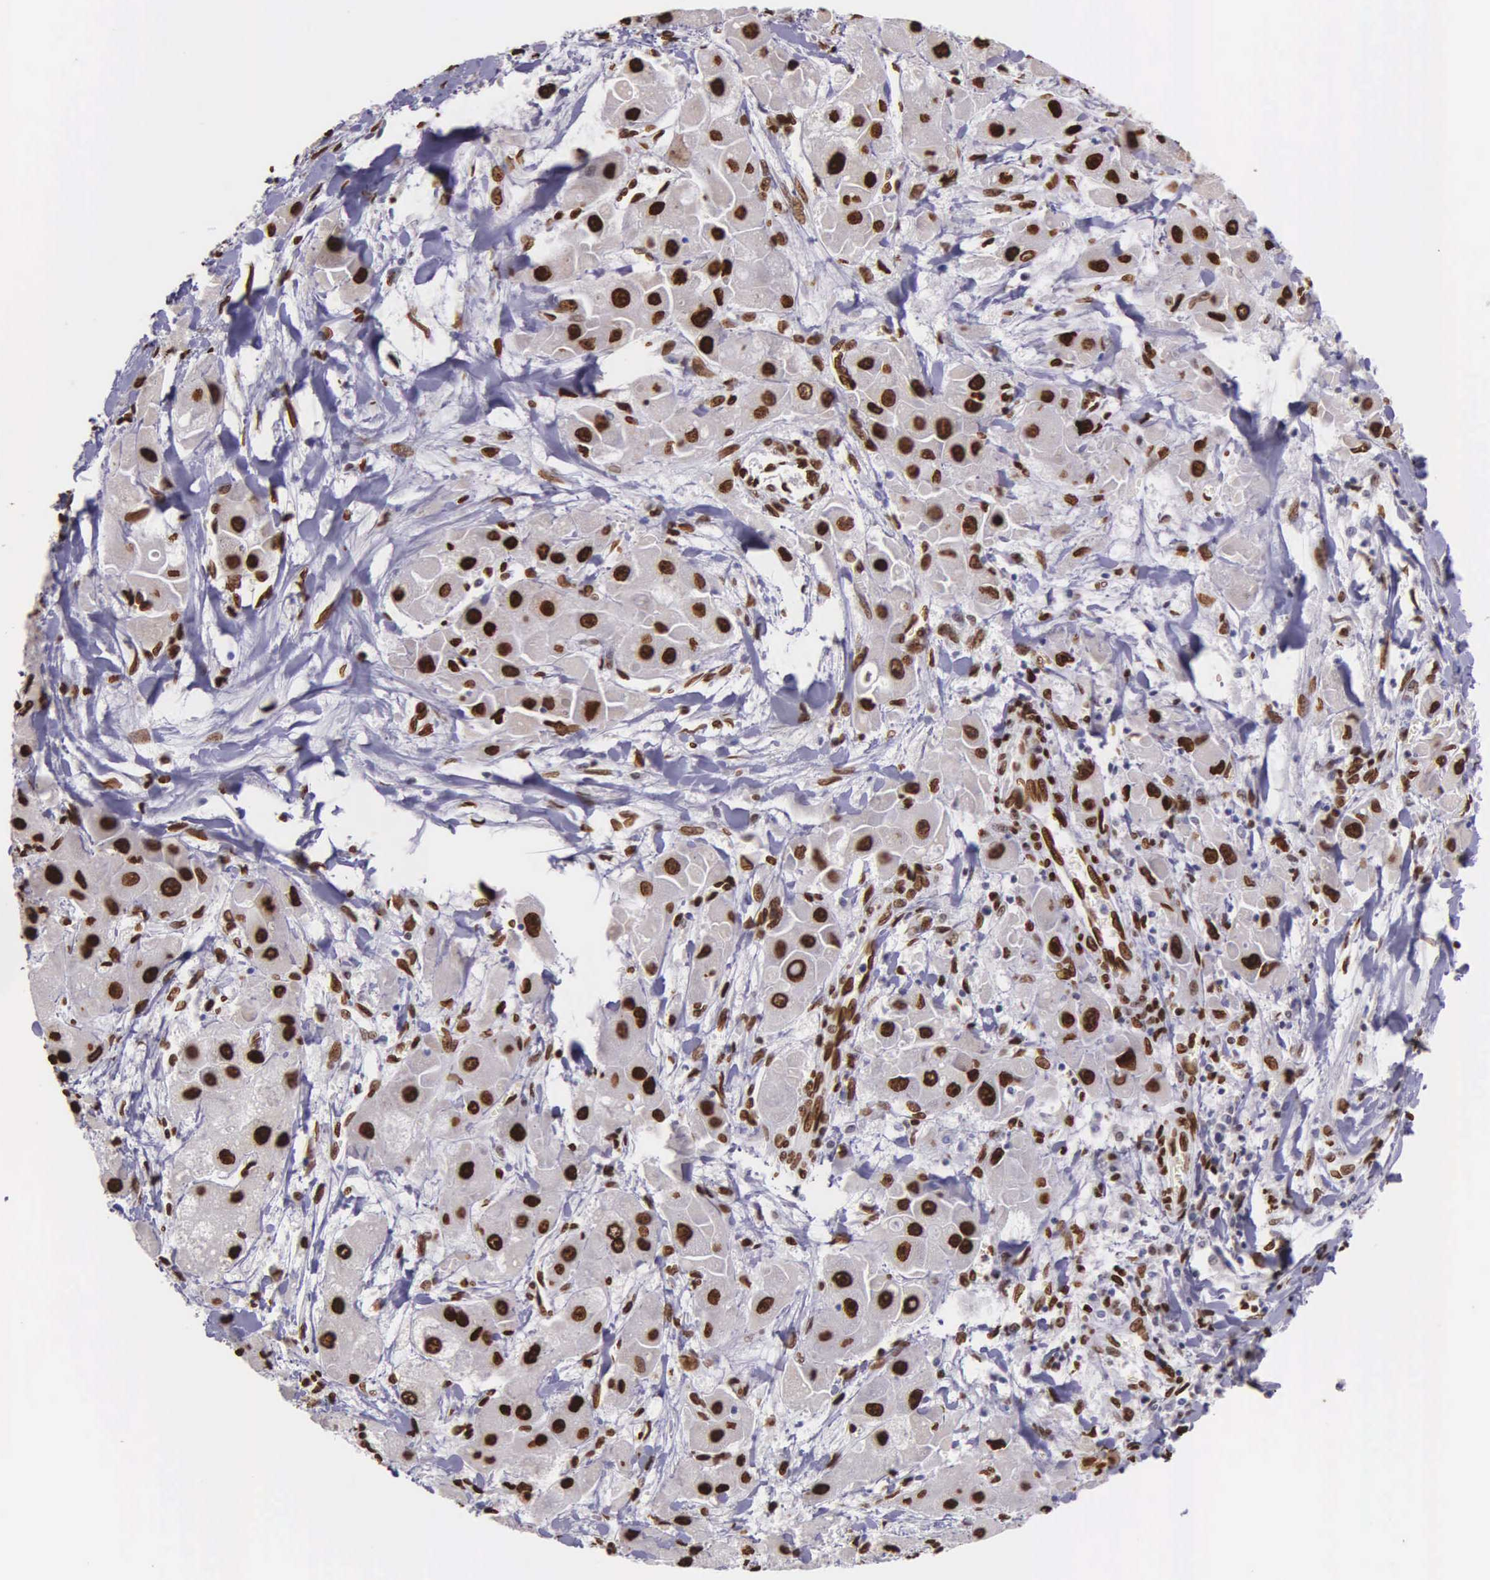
{"staining": {"intensity": "strong", "quantity": ">75%", "location": "nuclear"}, "tissue": "liver cancer", "cell_type": "Tumor cells", "image_type": "cancer", "snomed": [{"axis": "morphology", "description": "Carcinoma, Hepatocellular, NOS"}, {"axis": "topography", "description": "Liver"}], "caption": "Liver cancer (hepatocellular carcinoma) was stained to show a protein in brown. There is high levels of strong nuclear positivity in approximately >75% of tumor cells.", "gene": "H1-0", "patient": {"sex": "male", "age": 24}}